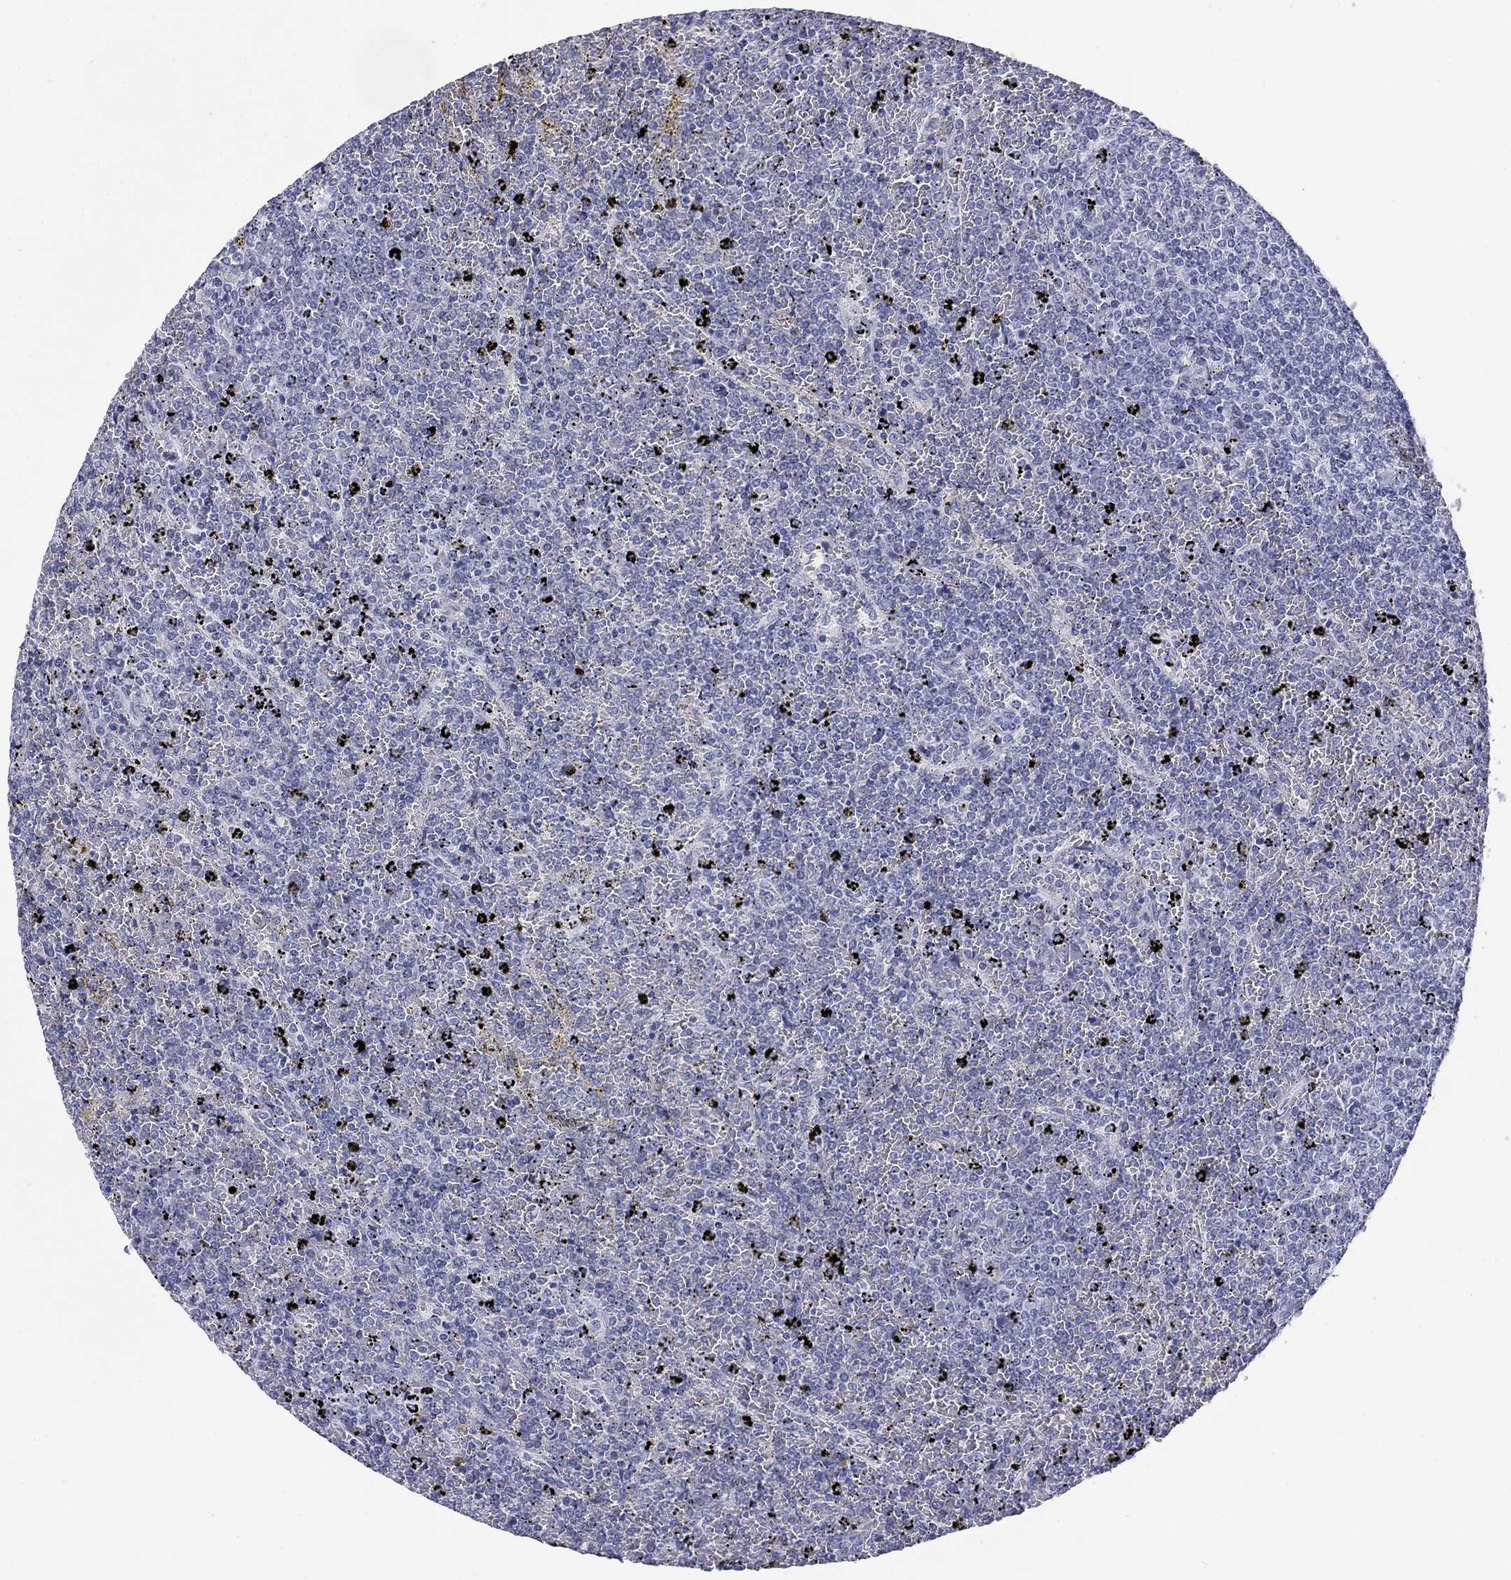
{"staining": {"intensity": "negative", "quantity": "none", "location": "none"}, "tissue": "lymphoma", "cell_type": "Tumor cells", "image_type": "cancer", "snomed": [{"axis": "morphology", "description": "Malignant lymphoma, non-Hodgkin's type, Low grade"}, {"axis": "topography", "description": "Spleen"}], "caption": "A high-resolution photomicrograph shows immunohistochemistry (IHC) staining of lymphoma, which reveals no significant positivity in tumor cells. (DAB (3,3'-diaminobenzidine) immunohistochemistry visualized using brightfield microscopy, high magnification).", "gene": "ECEL1", "patient": {"sex": "female", "age": 77}}